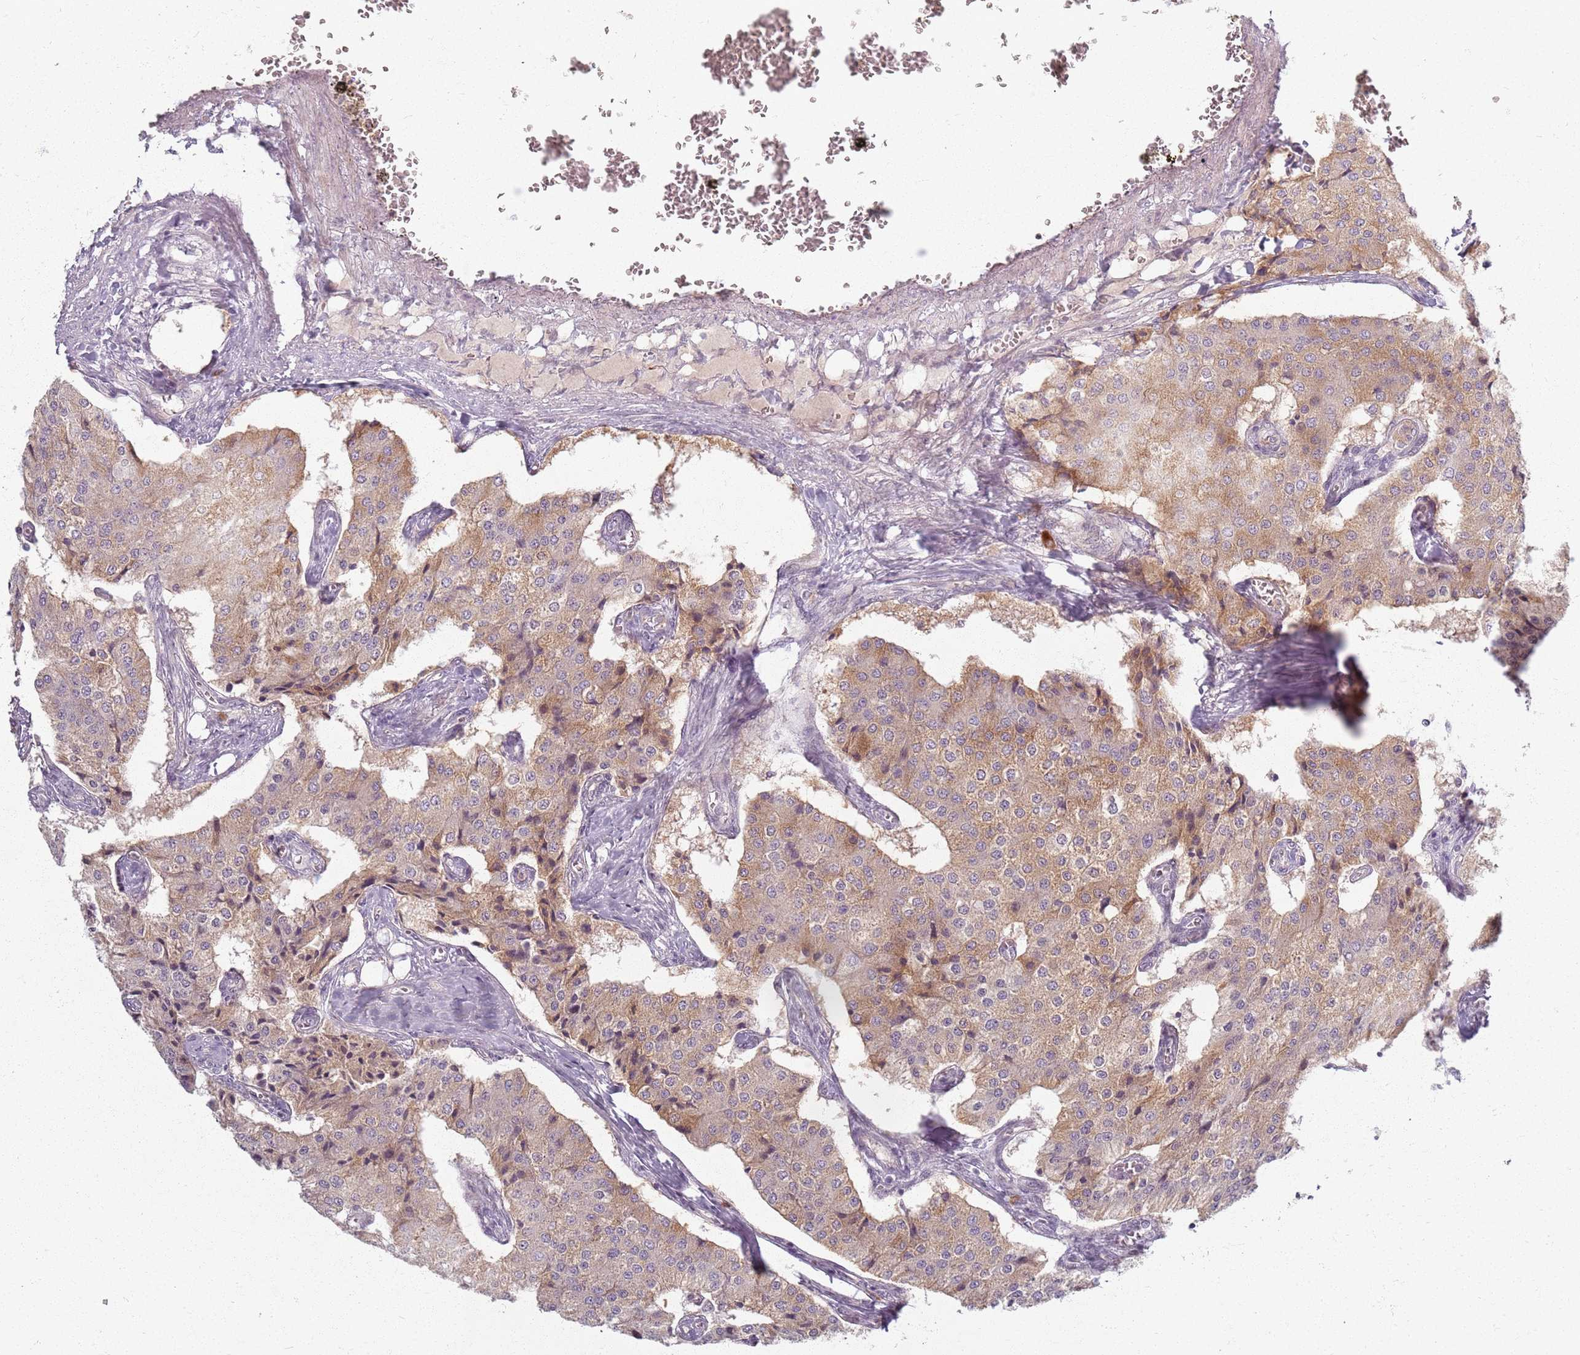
{"staining": {"intensity": "moderate", "quantity": "25%-75%", "location": "cytoplasmic/membranous"}, "tissue": "carcinoid", "cell_type": "Tumor cells", "image_type": "cancer", "snomed": [{"axis": "morphology", "description": "Carcinoid, malignant, NOS"}, {"axis": "topography", "description": "Colon"}], "caption": "Human malignant carcinoid stained with a brown dye shows moderate cytoplasmic/membranous positive staining in about 25%-75% of tumor cells.", "gene": "ZDHHC2", "patient": {"sex": "female", "age": 52}}